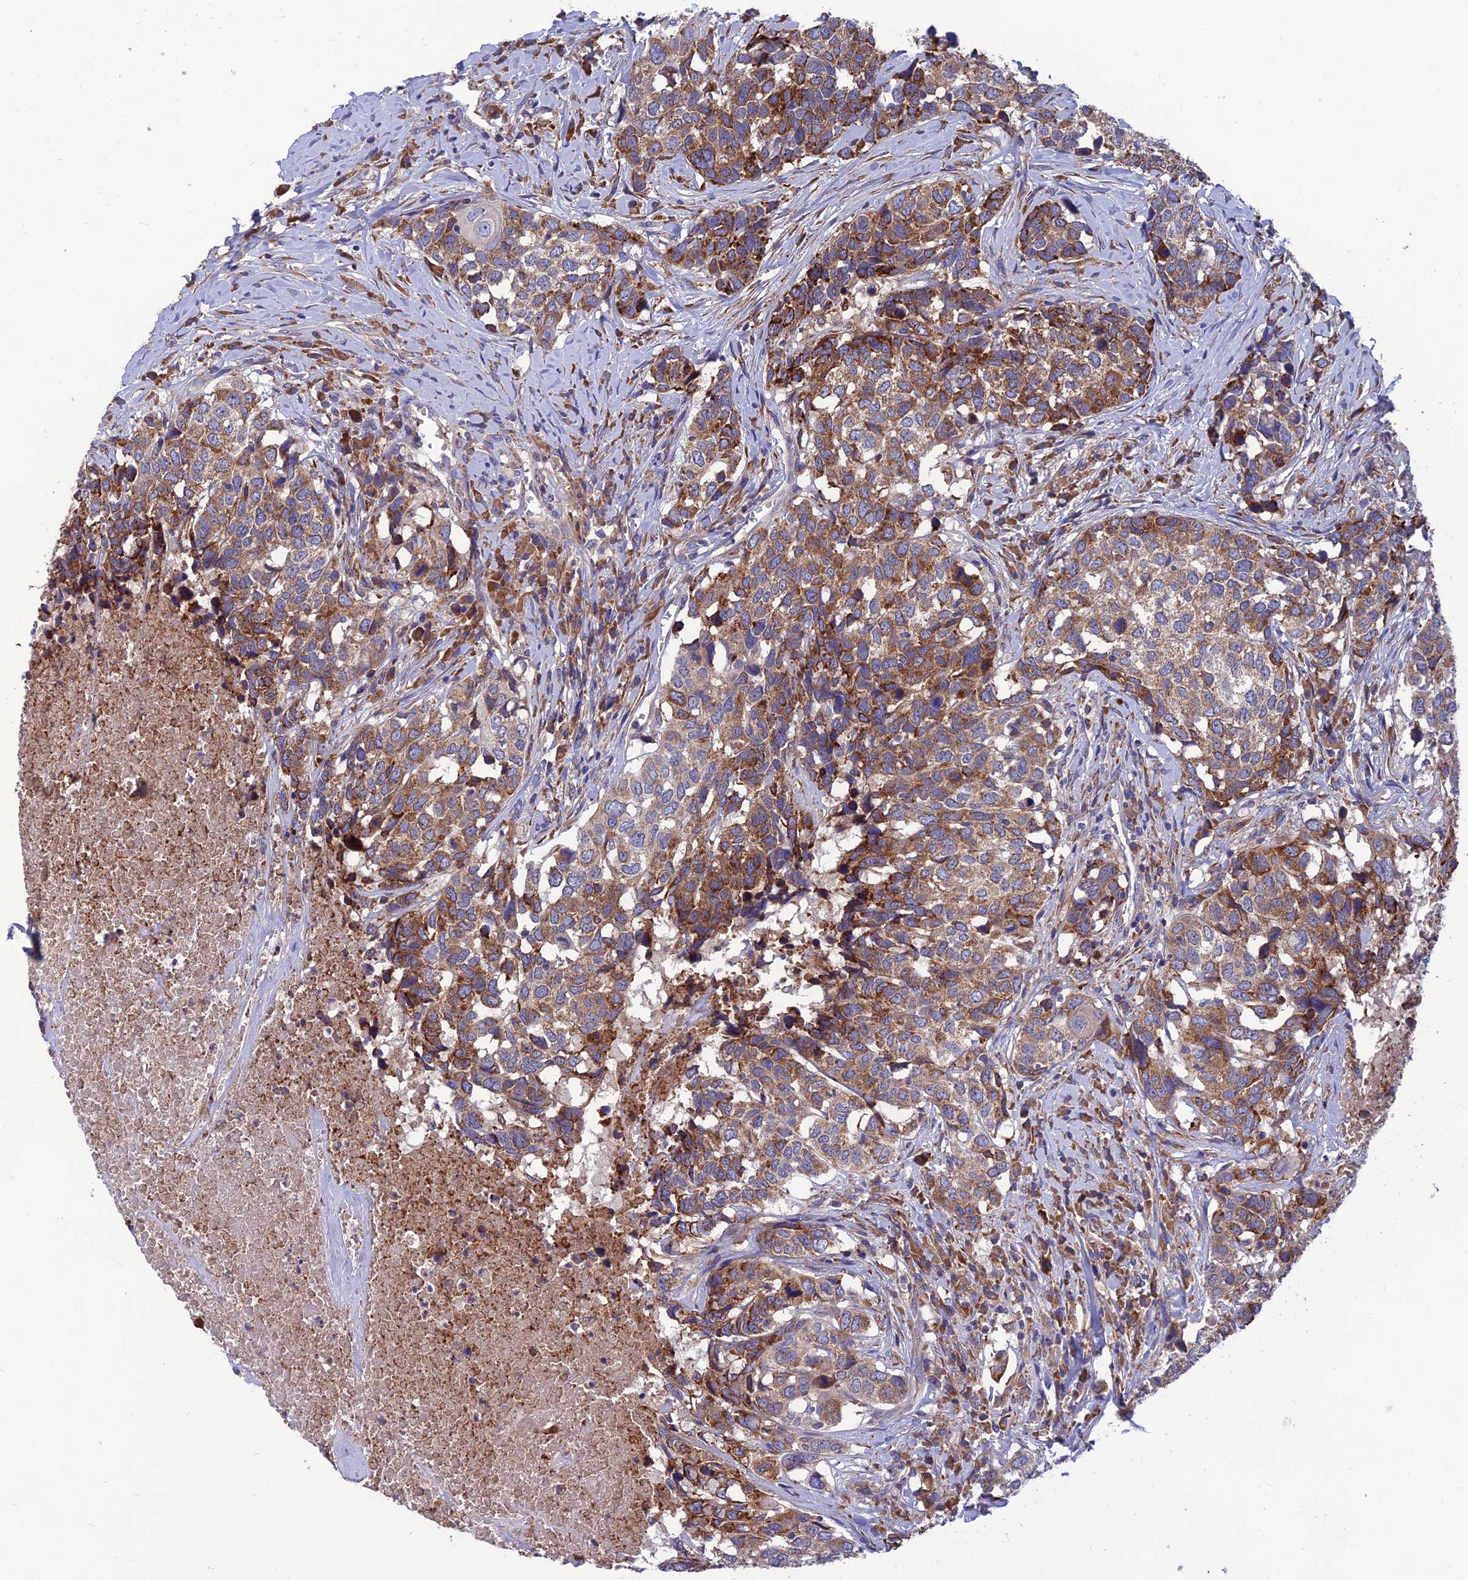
{"staining": {"intensity": "moderate", "quantity": ">75%", "location": "cytoplasmic/membranous"}, "tissue": "head and neck cancer", "cell_type": "Tumor cells", "image_type": "cancer", "snomed": [{"axis": "morphology", "description": "Squamous cell carcinoma, NOS"}, {"axis": "topography", "description": "Head-Neck"}], "caption": "Moderate cytoplasmic/membranous staining for a protein is appreciated in approximately >75% of tumor cells of squamous cell carcinoma (head and neck) using IHC.", "gene": "UMAD1", "patient": {"sex": "male", "age": 66}}